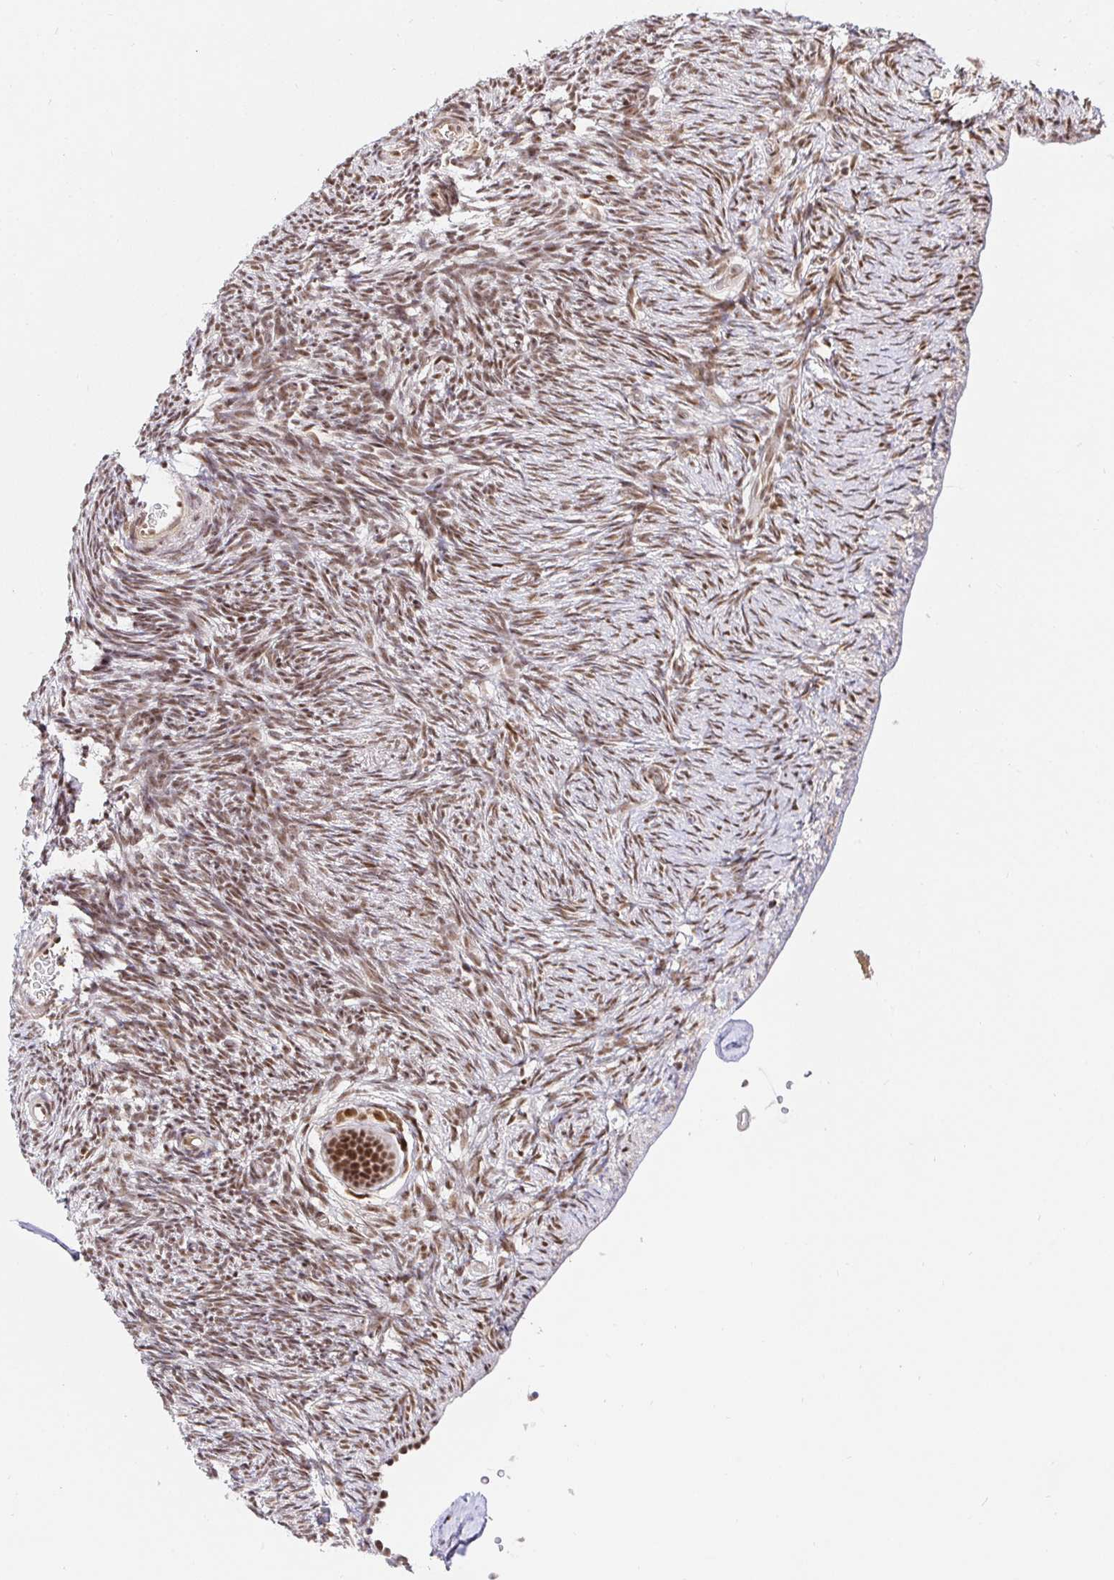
{"staining": {"intensity": "moderate", "quantity": ">75%", "location": "nuclear"}, "tissue": "ovary", "cell_type": "Follicle cells", "image_type": "normal", "snomed": [{"axis": "morphology", "description": "Normal tissue, NOS"}, {"axis": "topography", "description": "Ovary"}], "caption": "IHC (DAB (3,3'-diaminobenzidine)) staining of normal ovary reveals moderate nuclear protein staining in approximately >75% of follicle cells. Nuclei are stained in blue.", "gene": "USF1", "patient": {"sex": "female", "age": 39}}